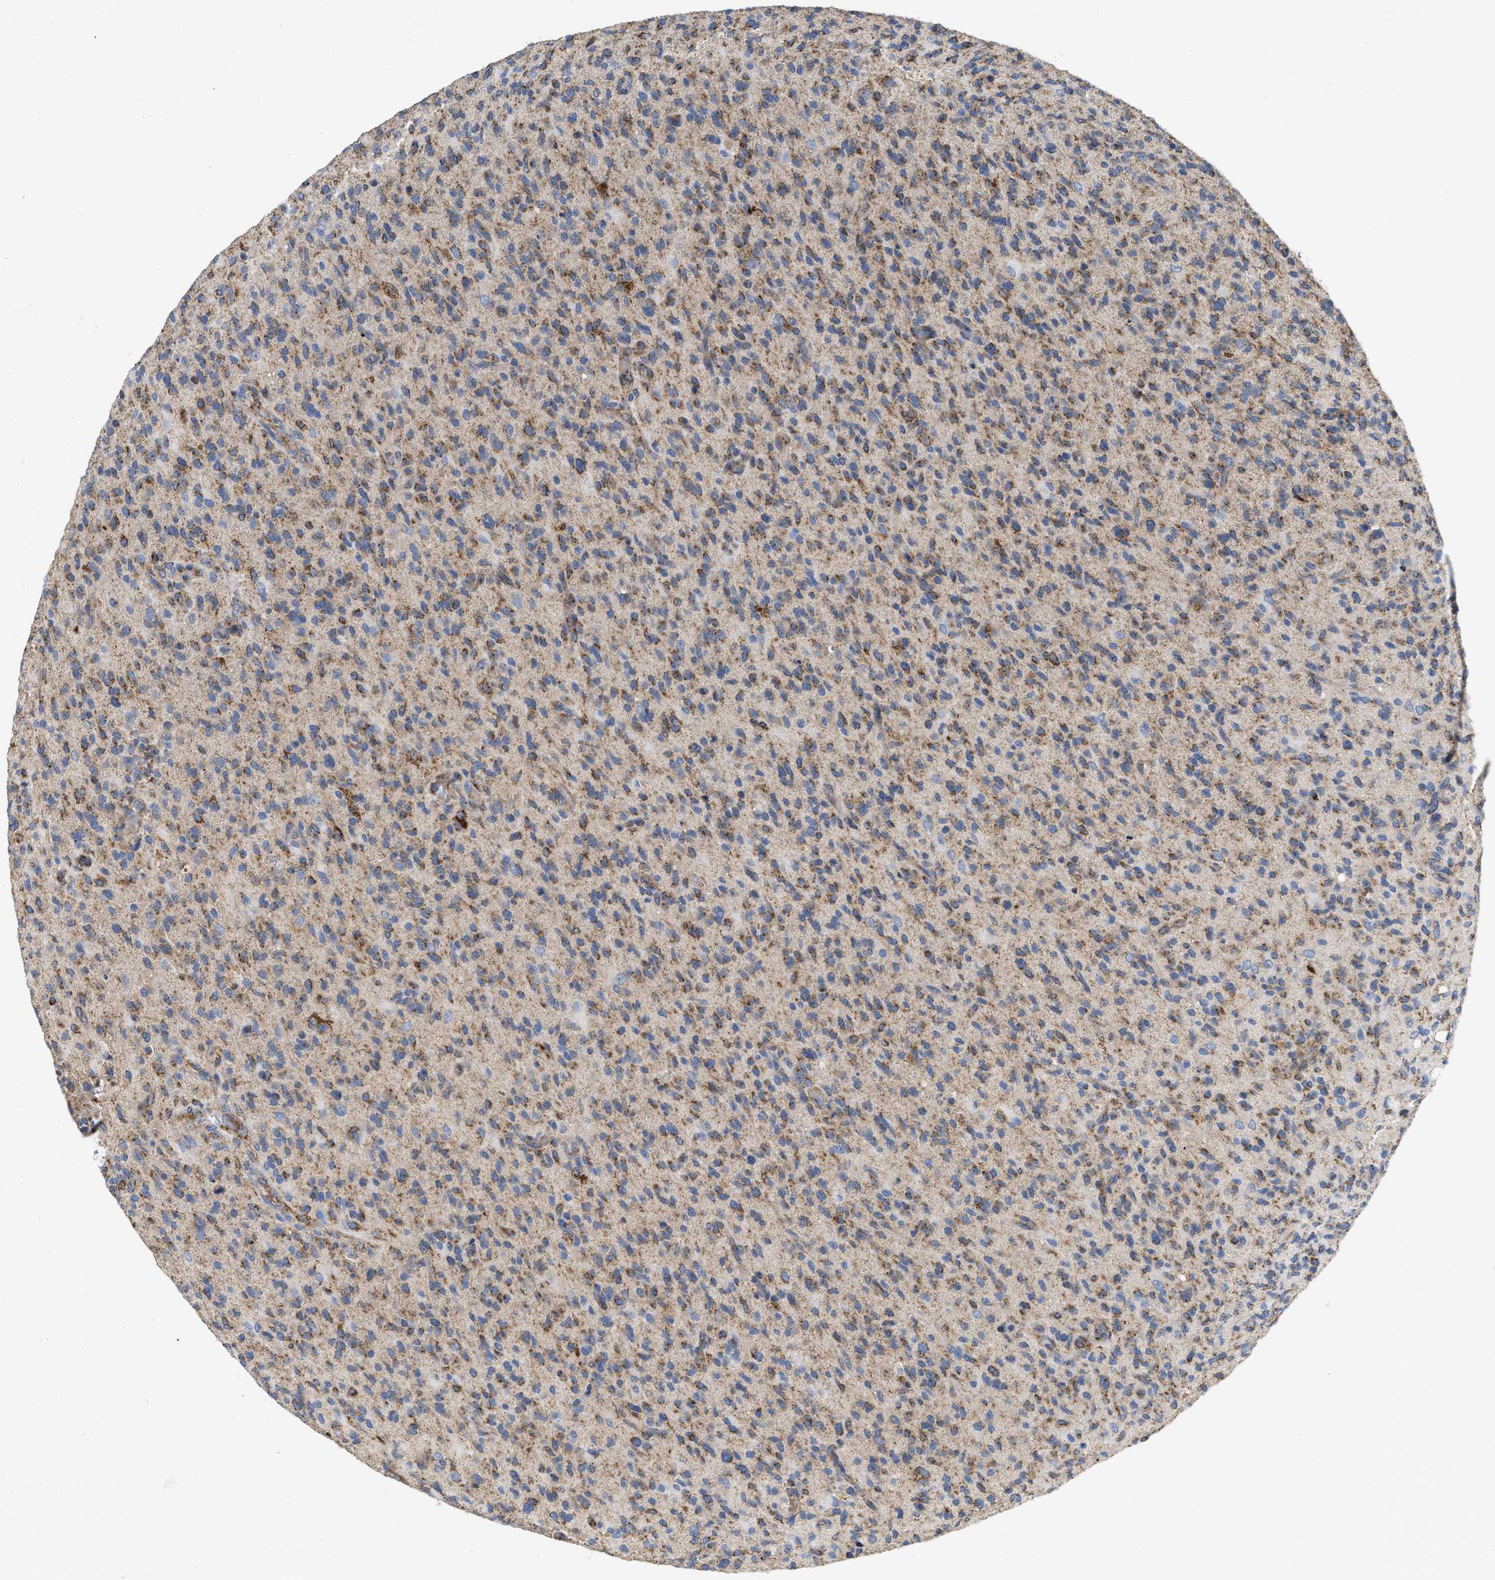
{"staining": {"intensity": "moderate", "quantity": ">75%", "location": "cytoplasmic/membranous"}, "tissue": "glioma", "cell_type": "Tumor cells", "image_type": "cancer", "snomed": [{"axis": "morphology", "description": "Glioma, malignant, High grade"}, {"axis": "topography", "description": "Brain"}], "caption": "Immunohistochemistry photomicrograph of neoplastic tissue: human glioma stained using IHC displays medium levels of moderate protein expression localized specifically in the cytoplasmic/membranous of tumor cells, appearing as a cytoplasmic/membranous brown color.", "gene": "GRB10", "patient": {"sex": "male", "age": 71}}